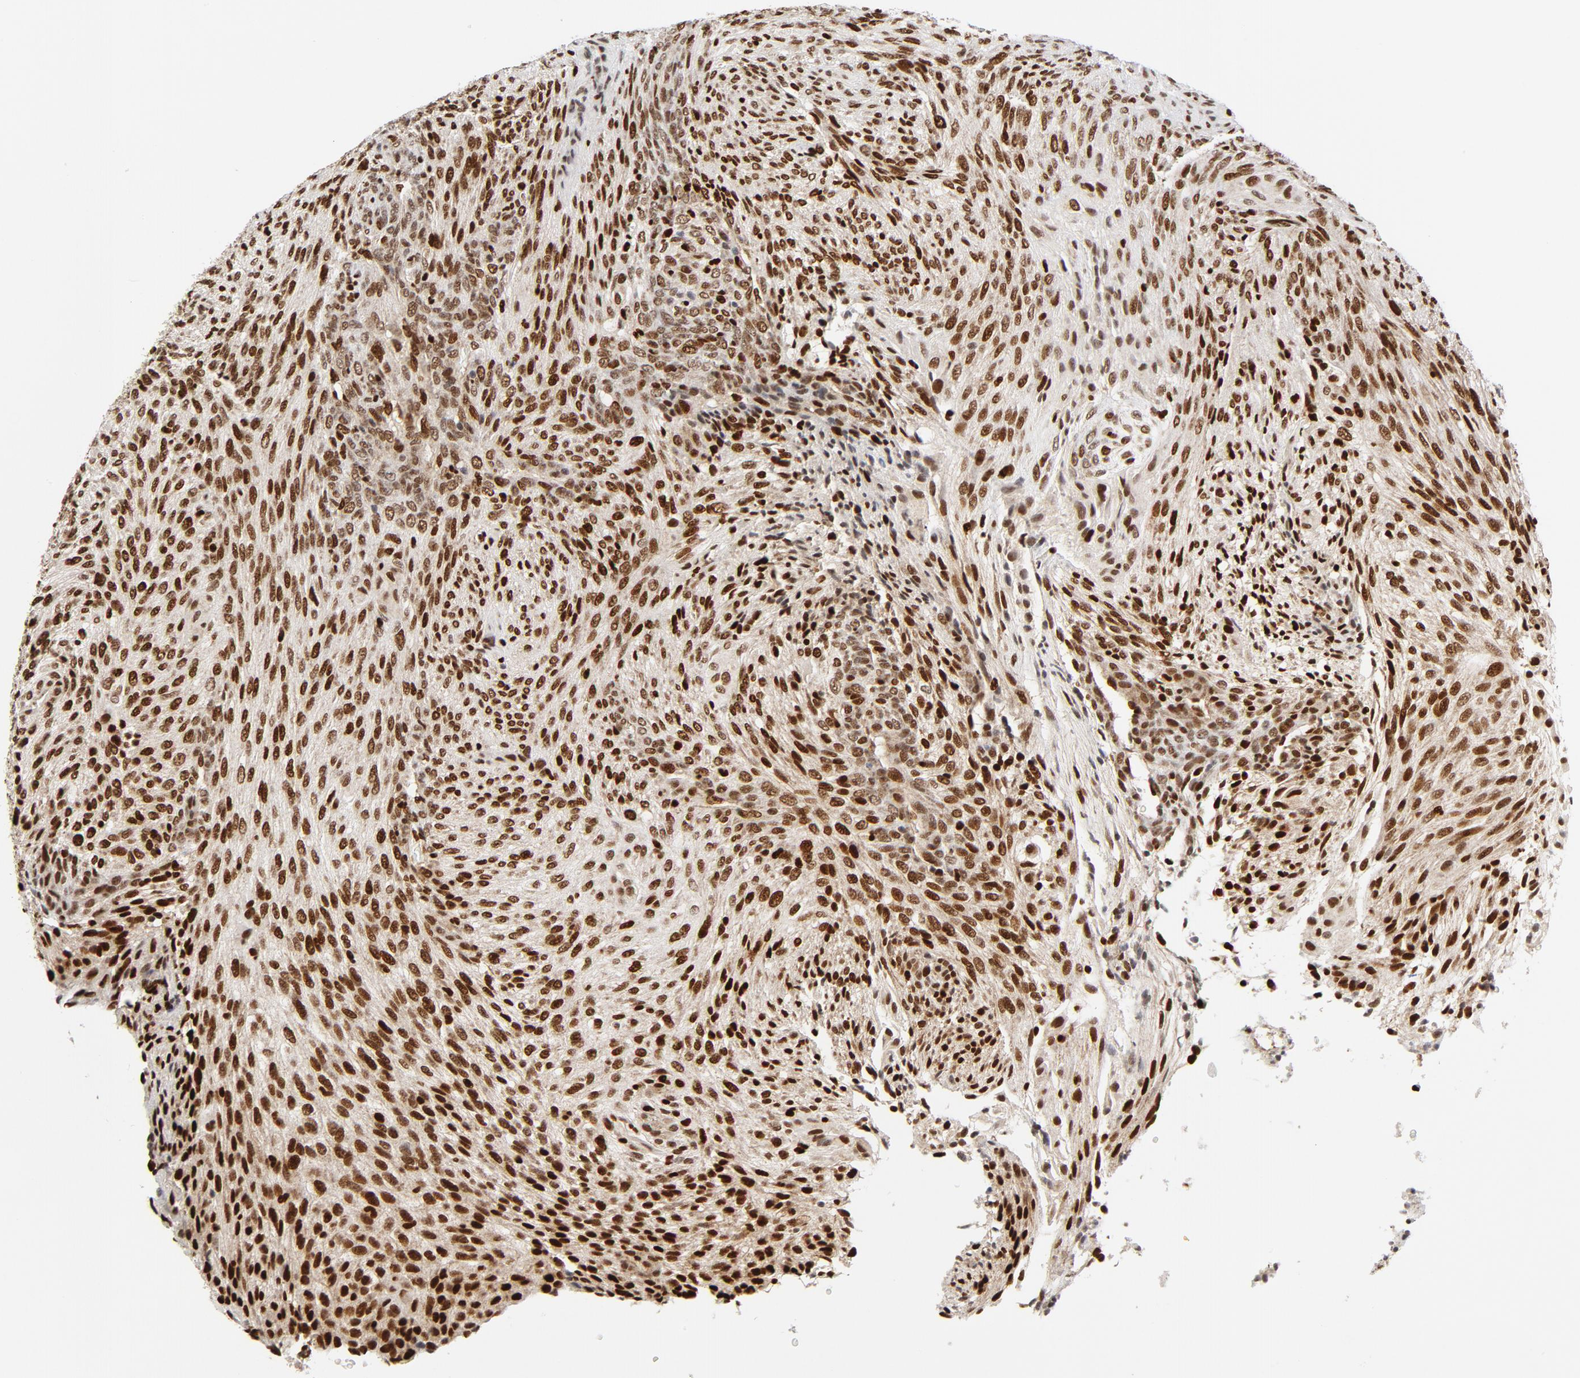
{"staining": {"intensity": "strong", "quantity": ">75%", "location": "nuclear"}, "tissue": "glioma", "cell_type": "Tumor cells", "image_type": "cancer", "snomed": [{"axis": "morphology", "description": "Glioma, malignant, High grade"}, {"axis": "topography", "description": "Cerebral cortex"}], "caption": "Immunohistochemistry (IHC) of high-grade glioma (malignant) exhibits high levels of strong nuclear positivity in about >75% of tumor cells. (Brightfield microscopy of DAB IHC at high magnification).", "gene": "MEF2A", "patient": {"sex": "female", "age": 55}}